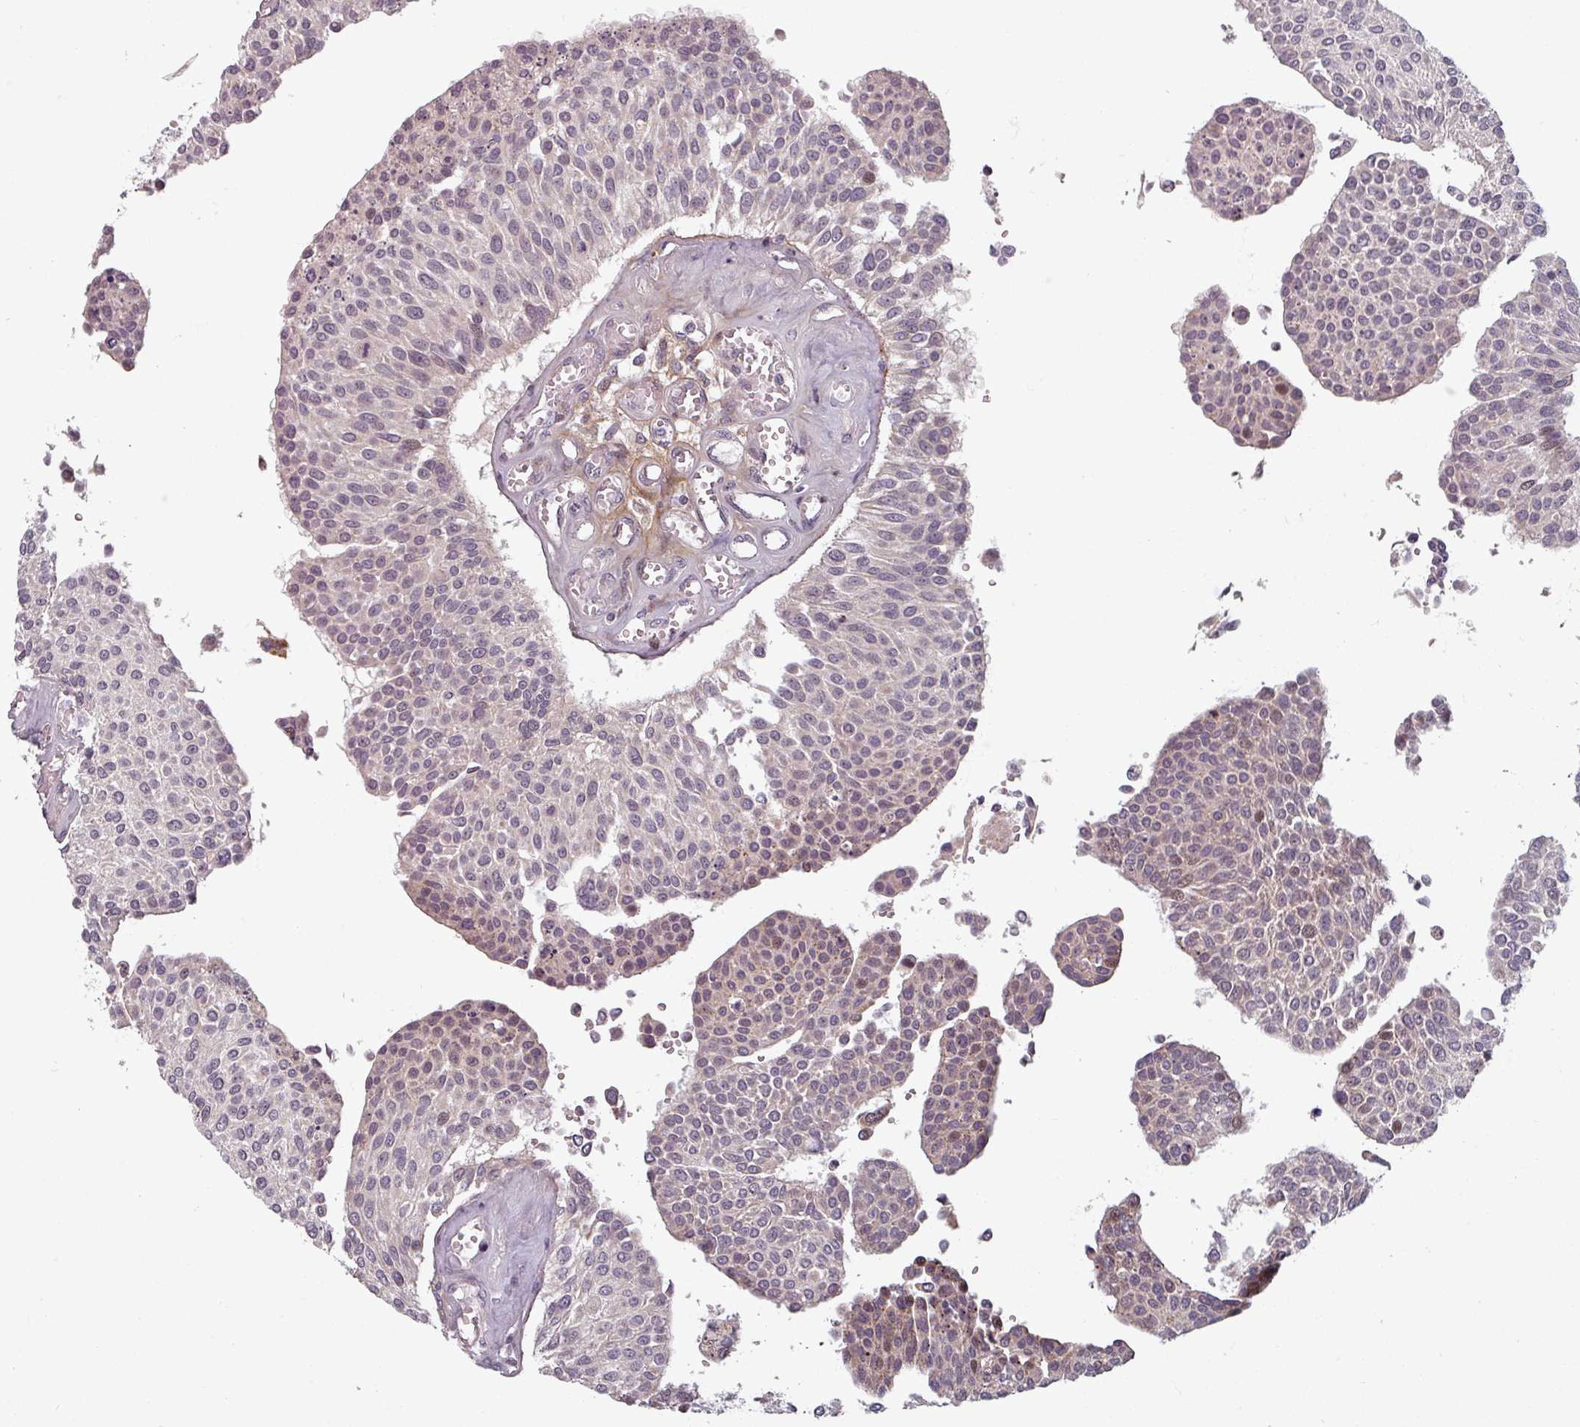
{"staining": {"intensity": "negative", "quantity": "none", "location": "none"}, "tissue": "urothelial cancer", "cell_type": "Tumor cells", "image_type": "cancer", "snomed": [{"axis": "morphology", "description": "Urothelial carcinoma, NOS"}, {"axis": "topography", "description": "Urinary bladder"}], "caption": "Immunohistochemistry of transitional cell carcinoma displays no expression in tumor cells.", "gene": "CYB5RL", "patient": {"sex": "male", "age": 55}}